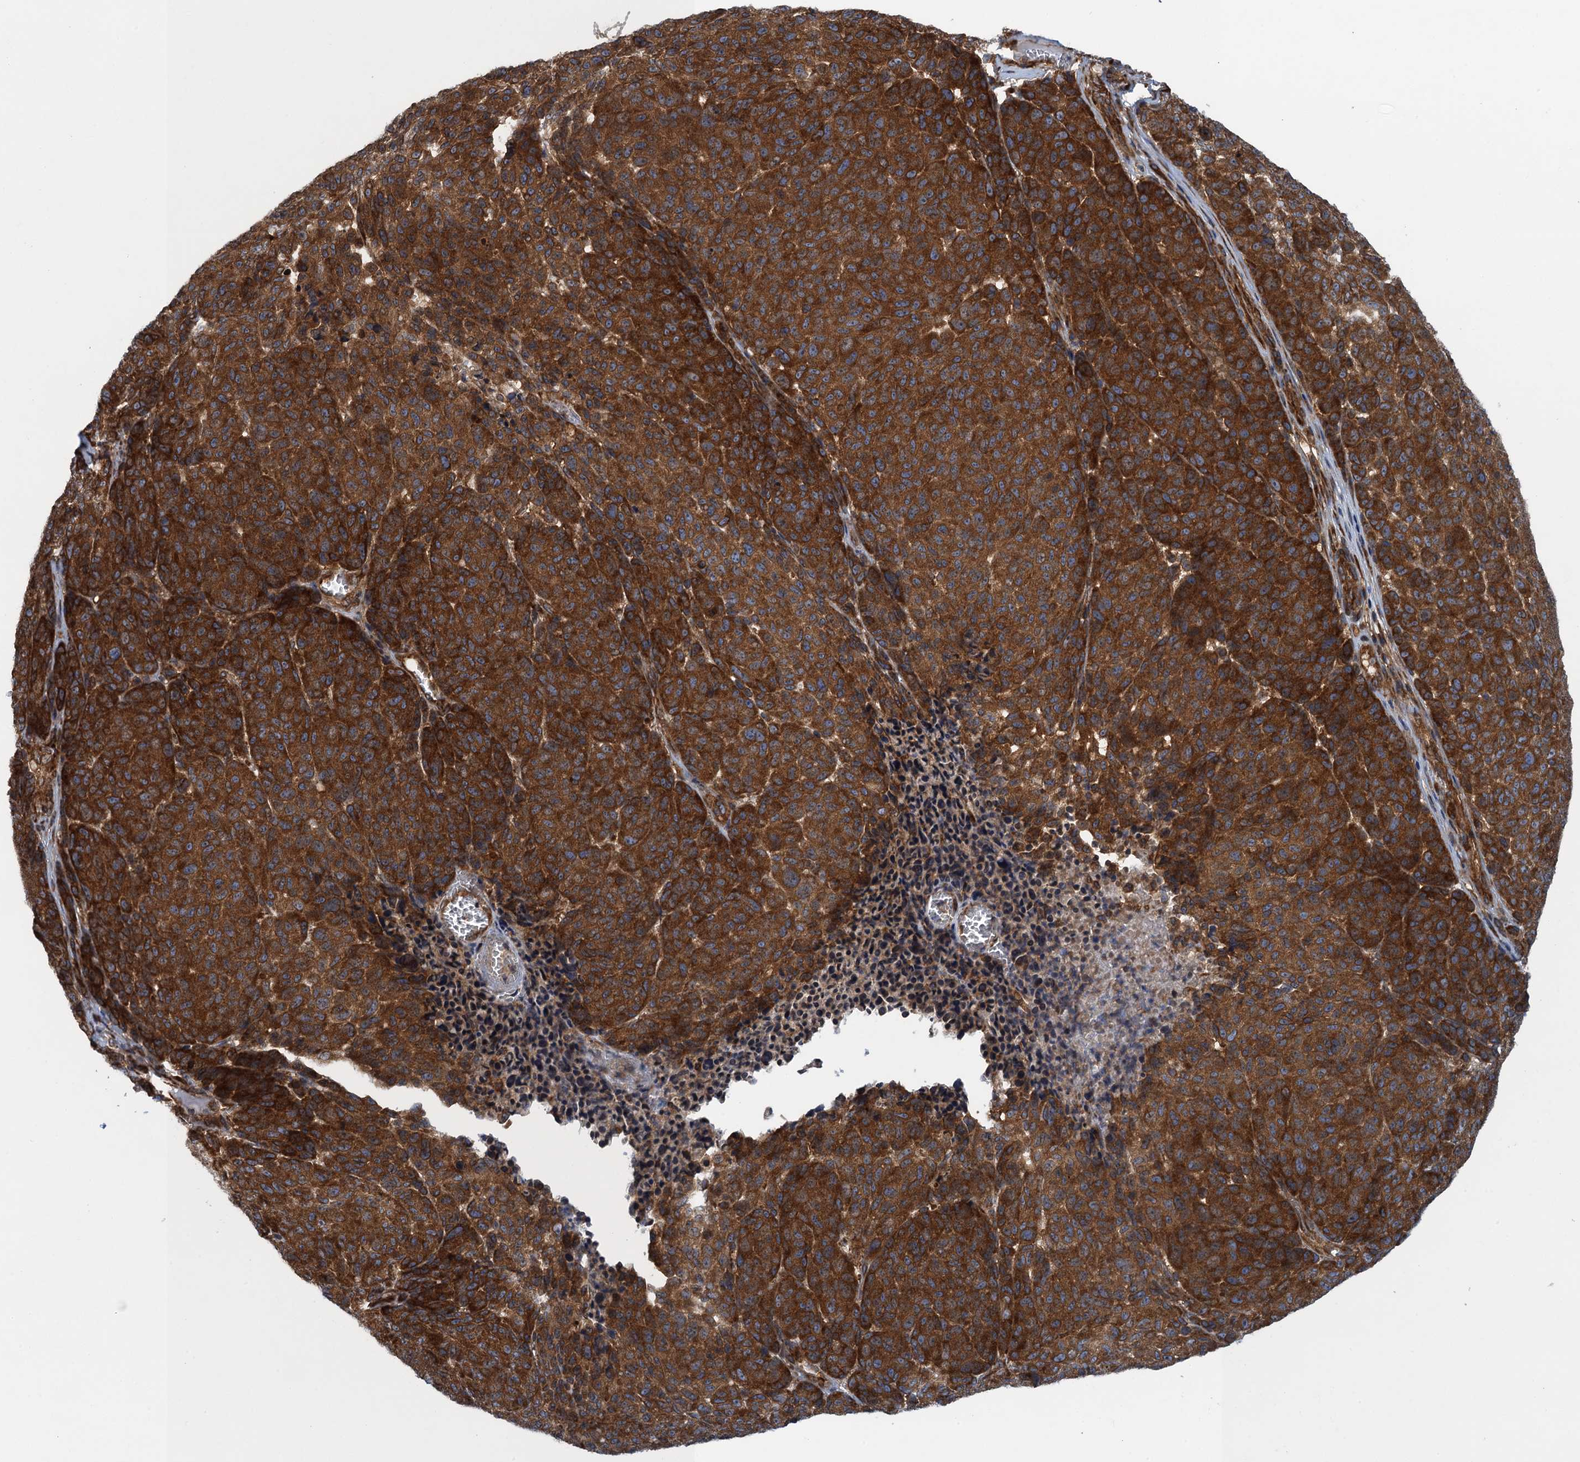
{"staining": {"intensity": "strong", "quantity": ">75%", "location": "cytoplasmic/membranous"}, "tissue": "melanoma", "cell_type": "Tumor cells", "image_type": "cancer", "snomed": [{"axis": "morphology", "description": "Malignant melanoma, NOS"}, {"axis": "topography", "description": "Skin"}], "caption": "Approximately >75% of tumor cells in malignant melanoma exhibit strong cytoplasmic/membranous protein expression as visualized by brown immunohistochemical staining.", "gene": "MDM1", "patient": {"sex": "male", "age": 49}}